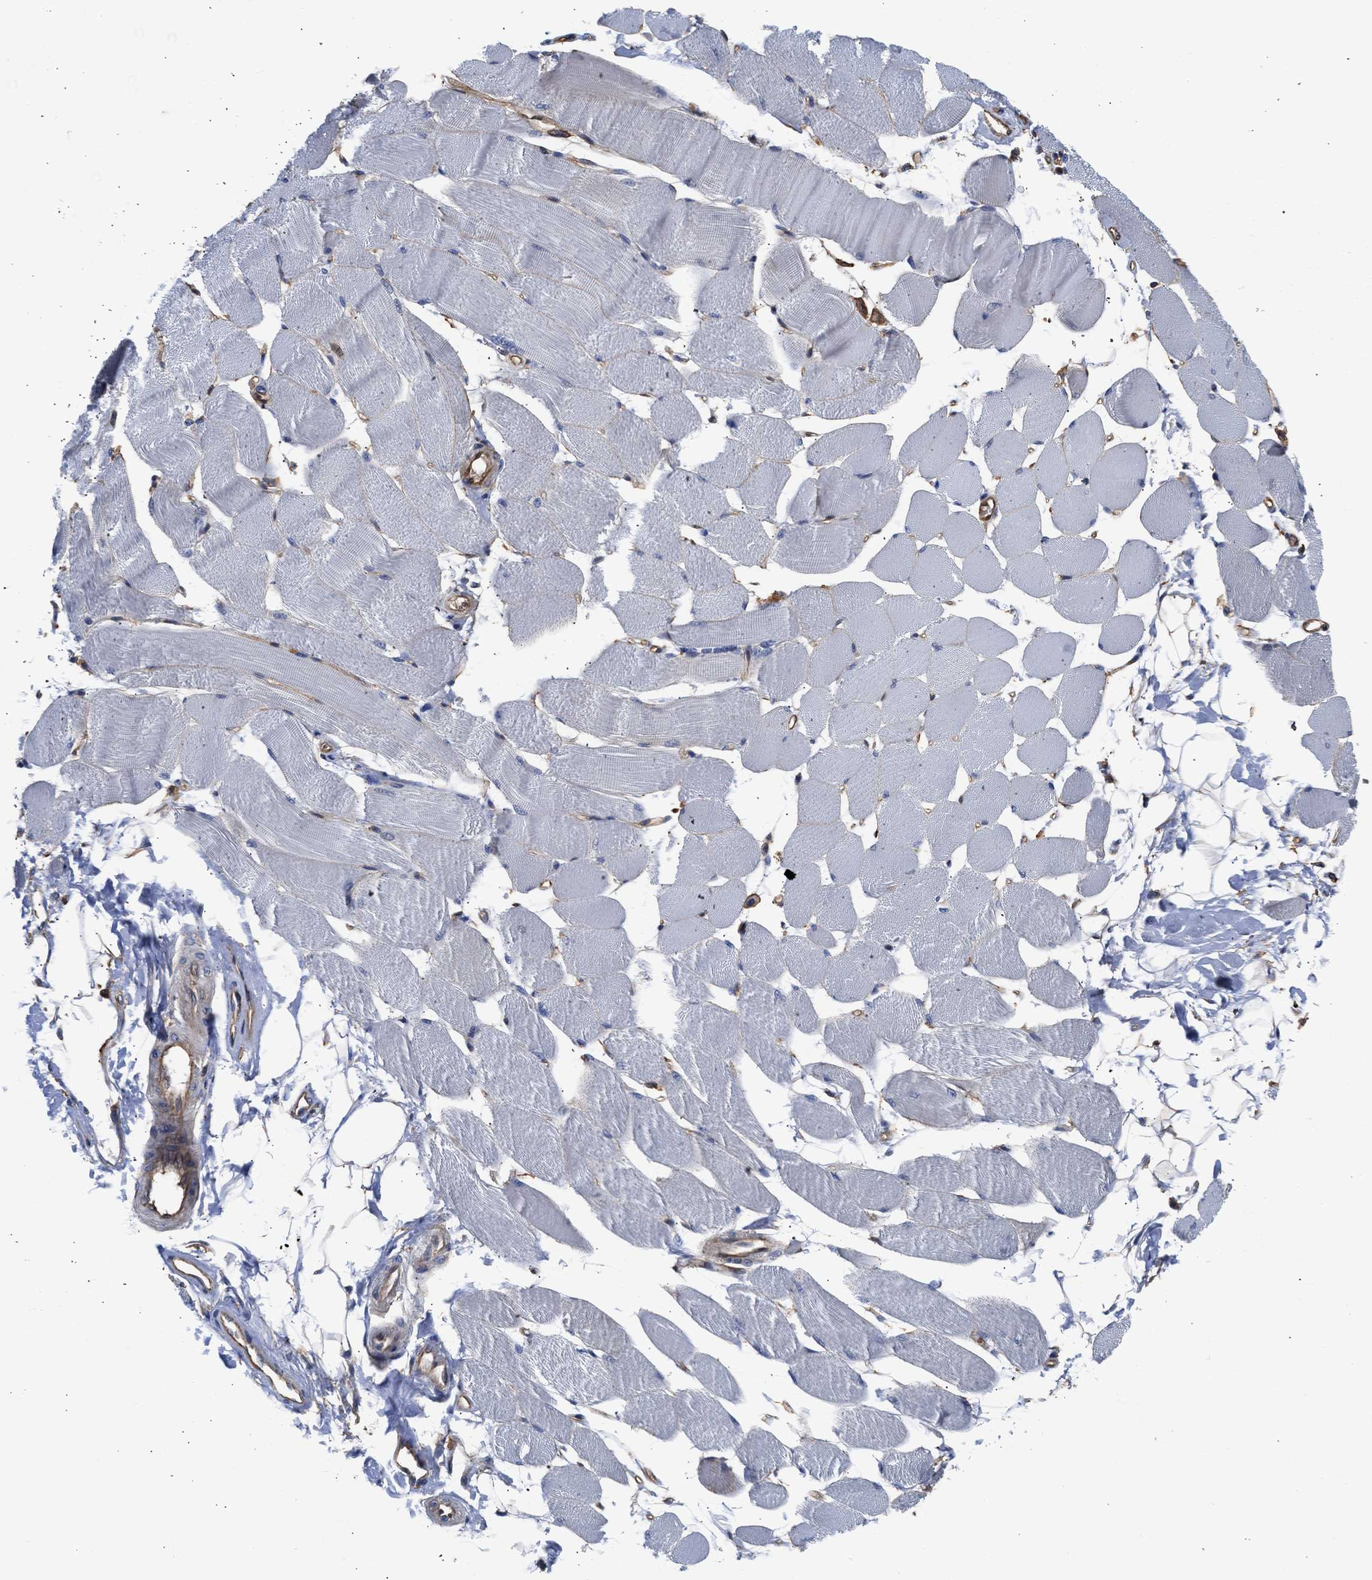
{"staining": {"intensity": "negative", "quantity": "none", "location": "none"}, "tissue": "skeletal muscle", "cell_type": "Myocytes", "image_type": "normal", "snomed": [{"axis": "morphology", "description": "Normal tissue, NOS"}, {"axis": "topography", "description": "Skeletal muscle"}, {"axis": "topography", "description": "Peripheral nerve tissue"}], "caption": "There is no significant positivity in myocytes of skeletal muscle. (DAB (3,3'-diaminobenzidine) immunohistochemistry (IHC) visualized using brightfield microscopy, high magnification).", "gene": "MAS1L", "patient": {"sex": "female", "age": 84}}